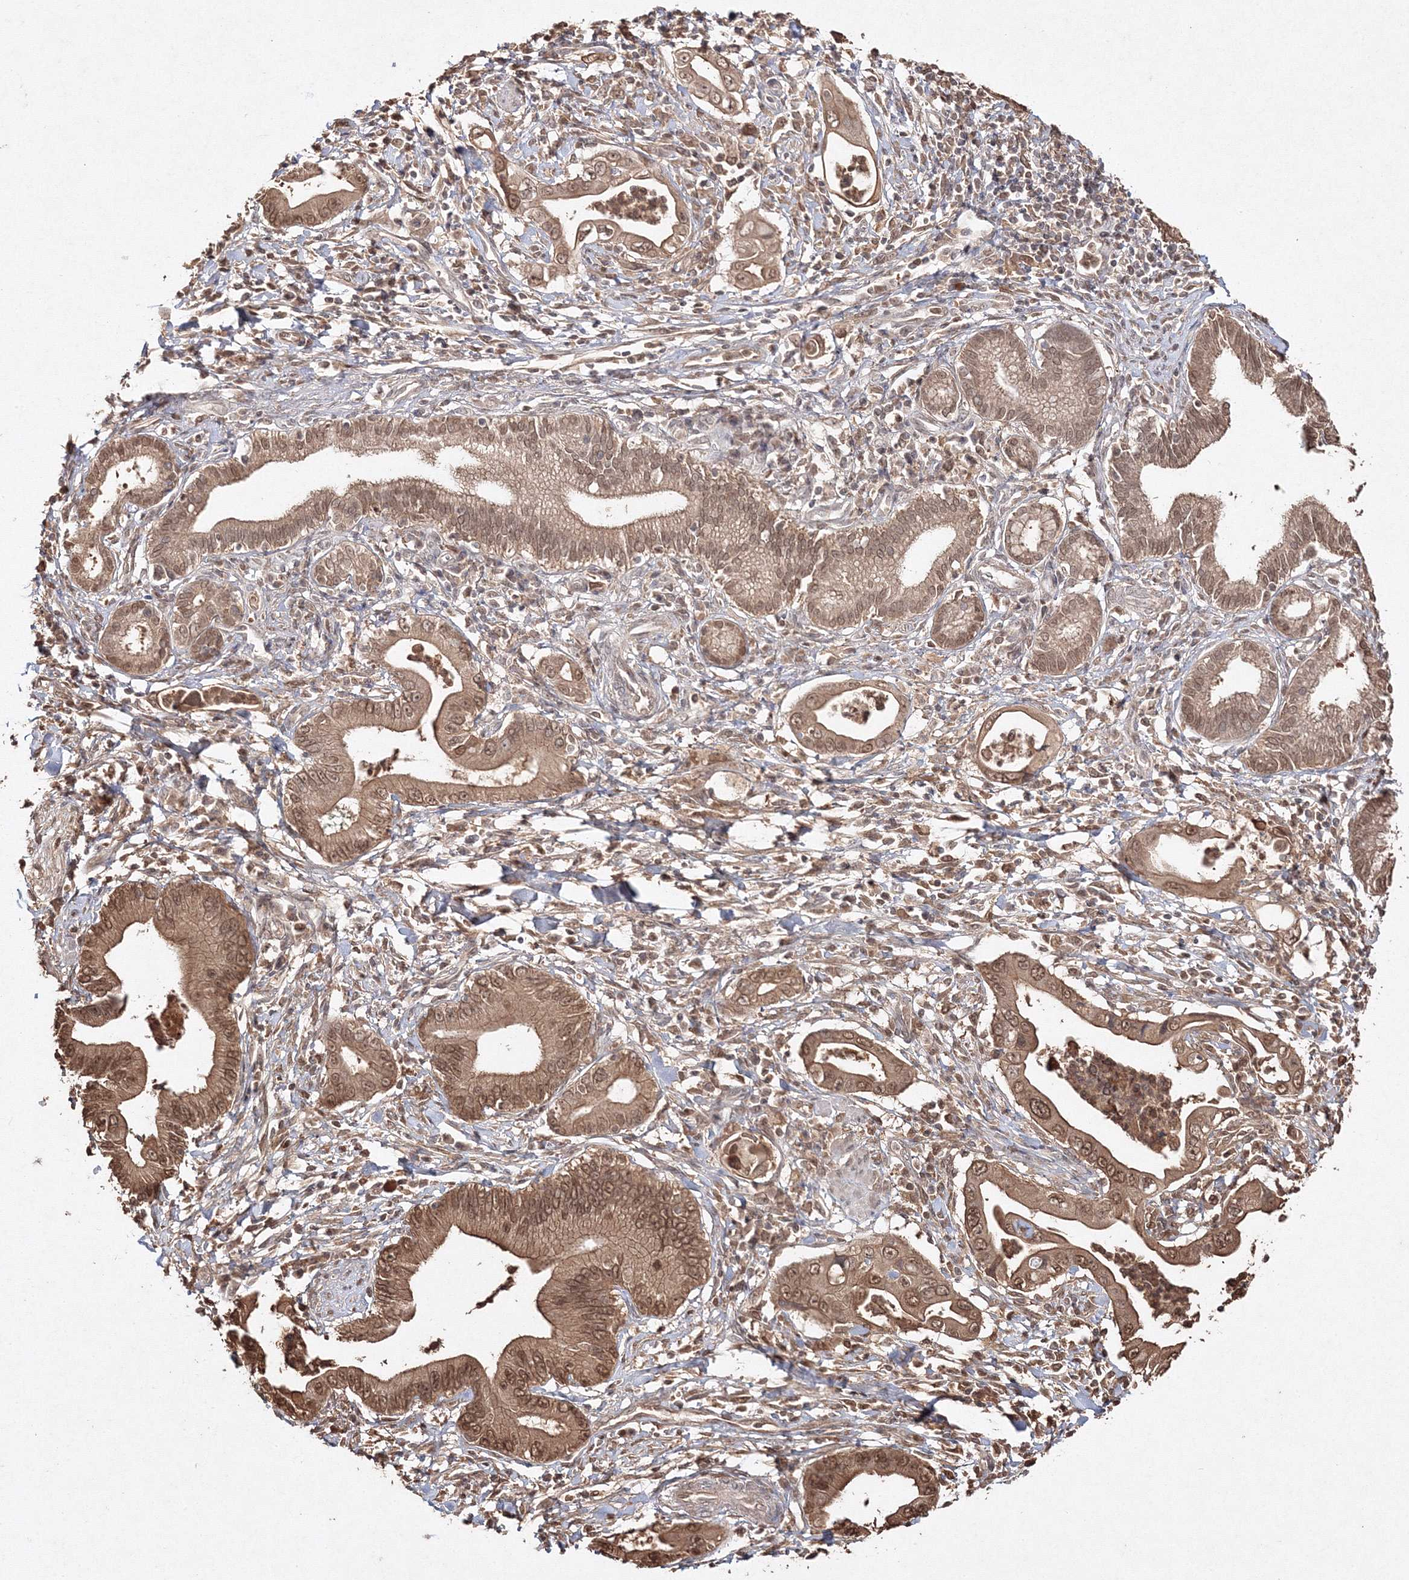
{"staining": {"intensity": "moderate", "quantity": ">75%", "location": "cytoplasmic/membranous,nuclear"}, "tissue": "pancreatic cancer", "cell_type": "Tumor cells", "image_type": "cancer", "snomed": [{"axis": "morphology", "description": "Adenocarcinoma, NOS"}, {"axis": "topography", "description": "Pancreas"}], "caption": "About >75% of tumor cells in human pancreatic adenocarcinoma demonstrate moderate cytoplasmic/membranous and nuclear protein expression as visualized by brown immunohistochemical staining.", "gene": "S100A11", "patient": {"sex": "male", "age": 78}}